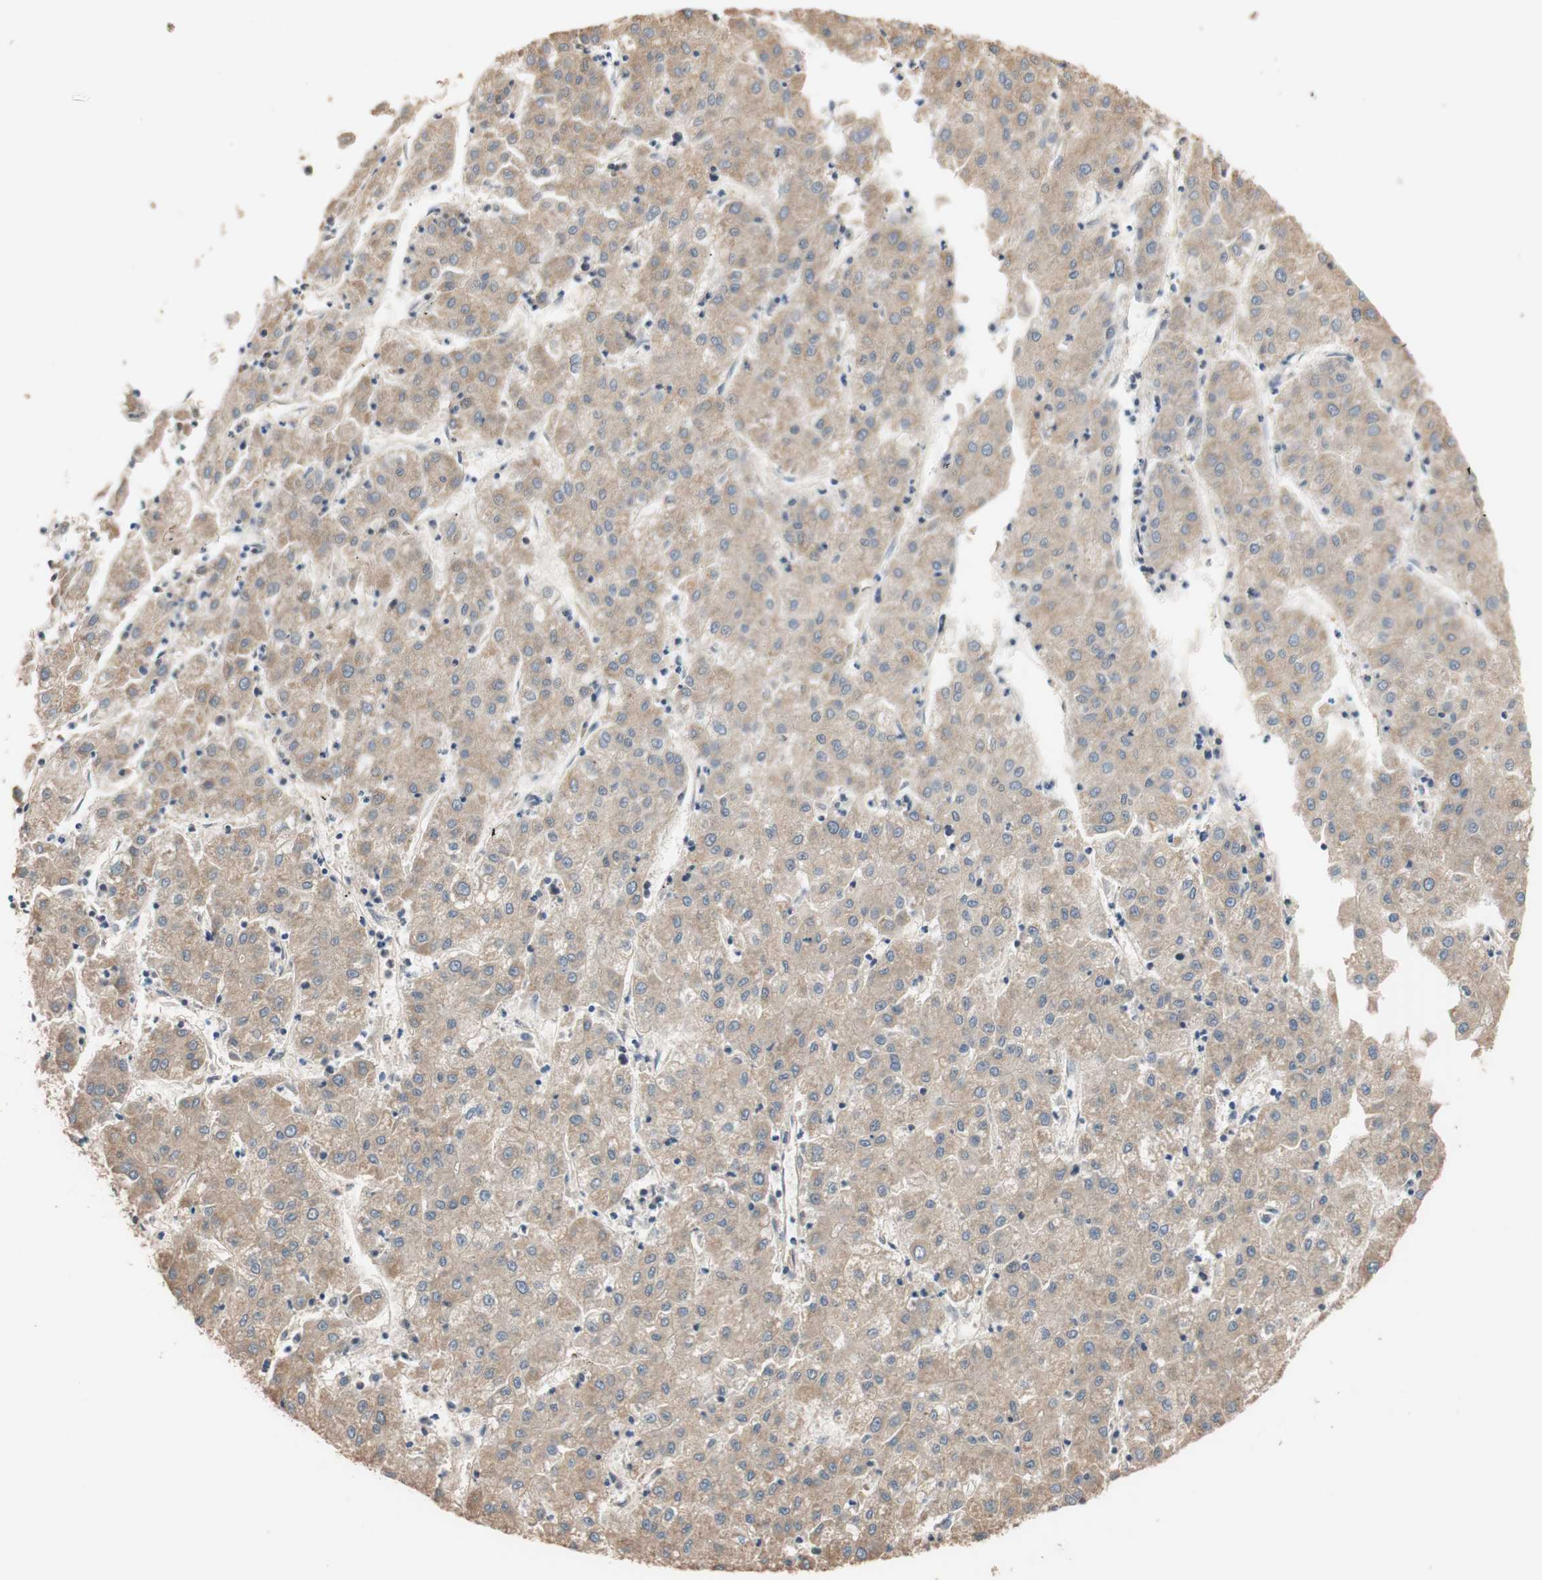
{"staining": {"intensity": "moderate", "quantity": ">75%", "location": "cytoplasmic/membranous"}, "tissue": "liver cancer", "cell_type": "Tumor cells", "image_type": "cancer", "snomed": [{"axis": "morphology", "description": "Carcinoma, Hepatocellular, NOS"}, {"axis": "topography", "description": "Liver"}], "caption": "A brown stain shows moderate cytoplasmic/membranous positivity of a protein in hepatocellular carcinoma (liver) tumor cells.", "gene": "TUBB", "patient": {"sex": "male", "age": 72}}